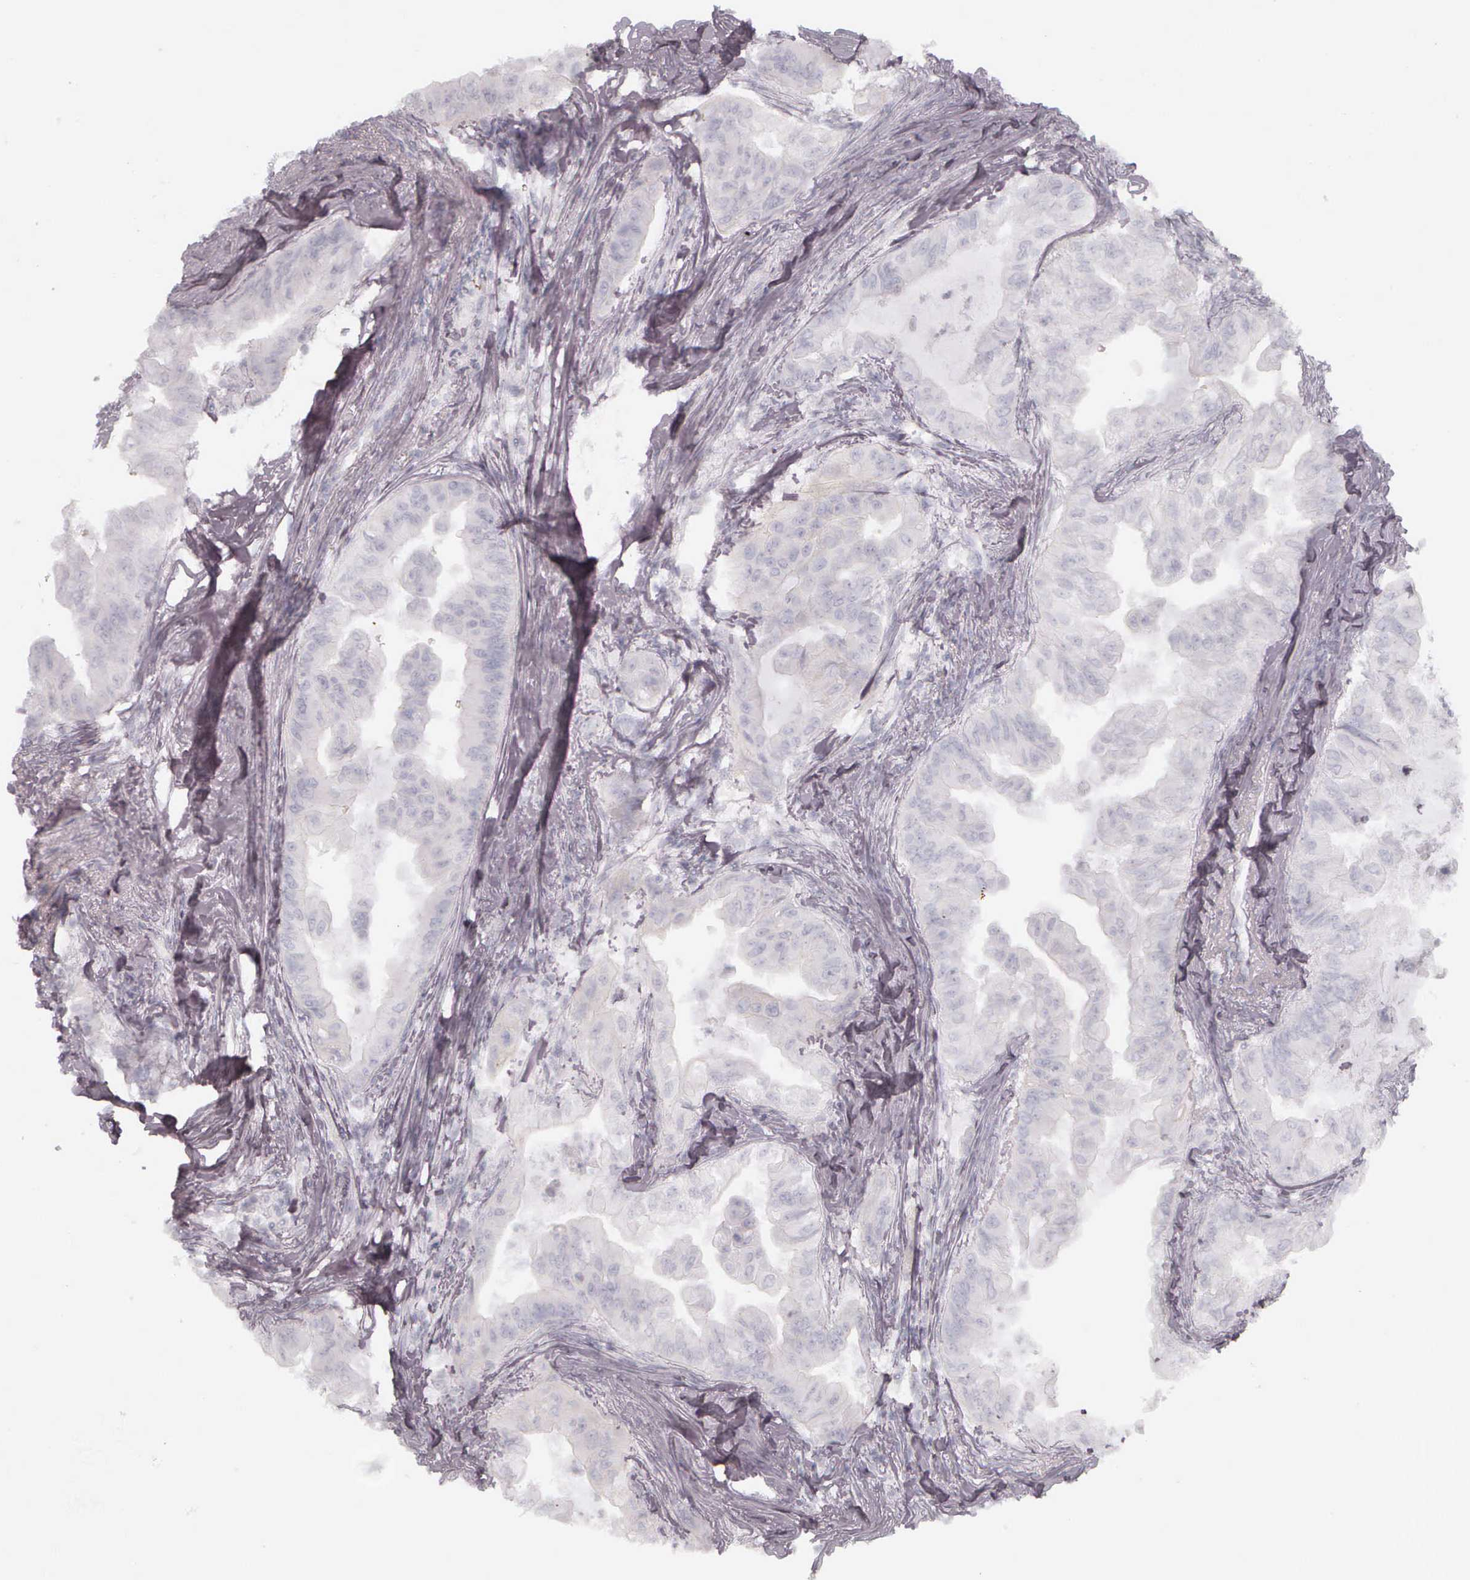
{"staining": {"intensity": "negative", "quantity": "none", "location": "none"}, "tissue": "stomach cancer", "cell_type": "Tumor cells", "image_type": "cancer", "snomed": [{"axis": "morphology", "description": "Adenocarcinoma, NOS"}, {"axis": "topography", "description": "Stomach, upper"}], "caption": "Stomach adenocarcinoma was stained to show a protein in brown. There is no significant positivity in tumor cells.", "gene": "KRT14", "patient": {"sex": "male", "age": 80}}